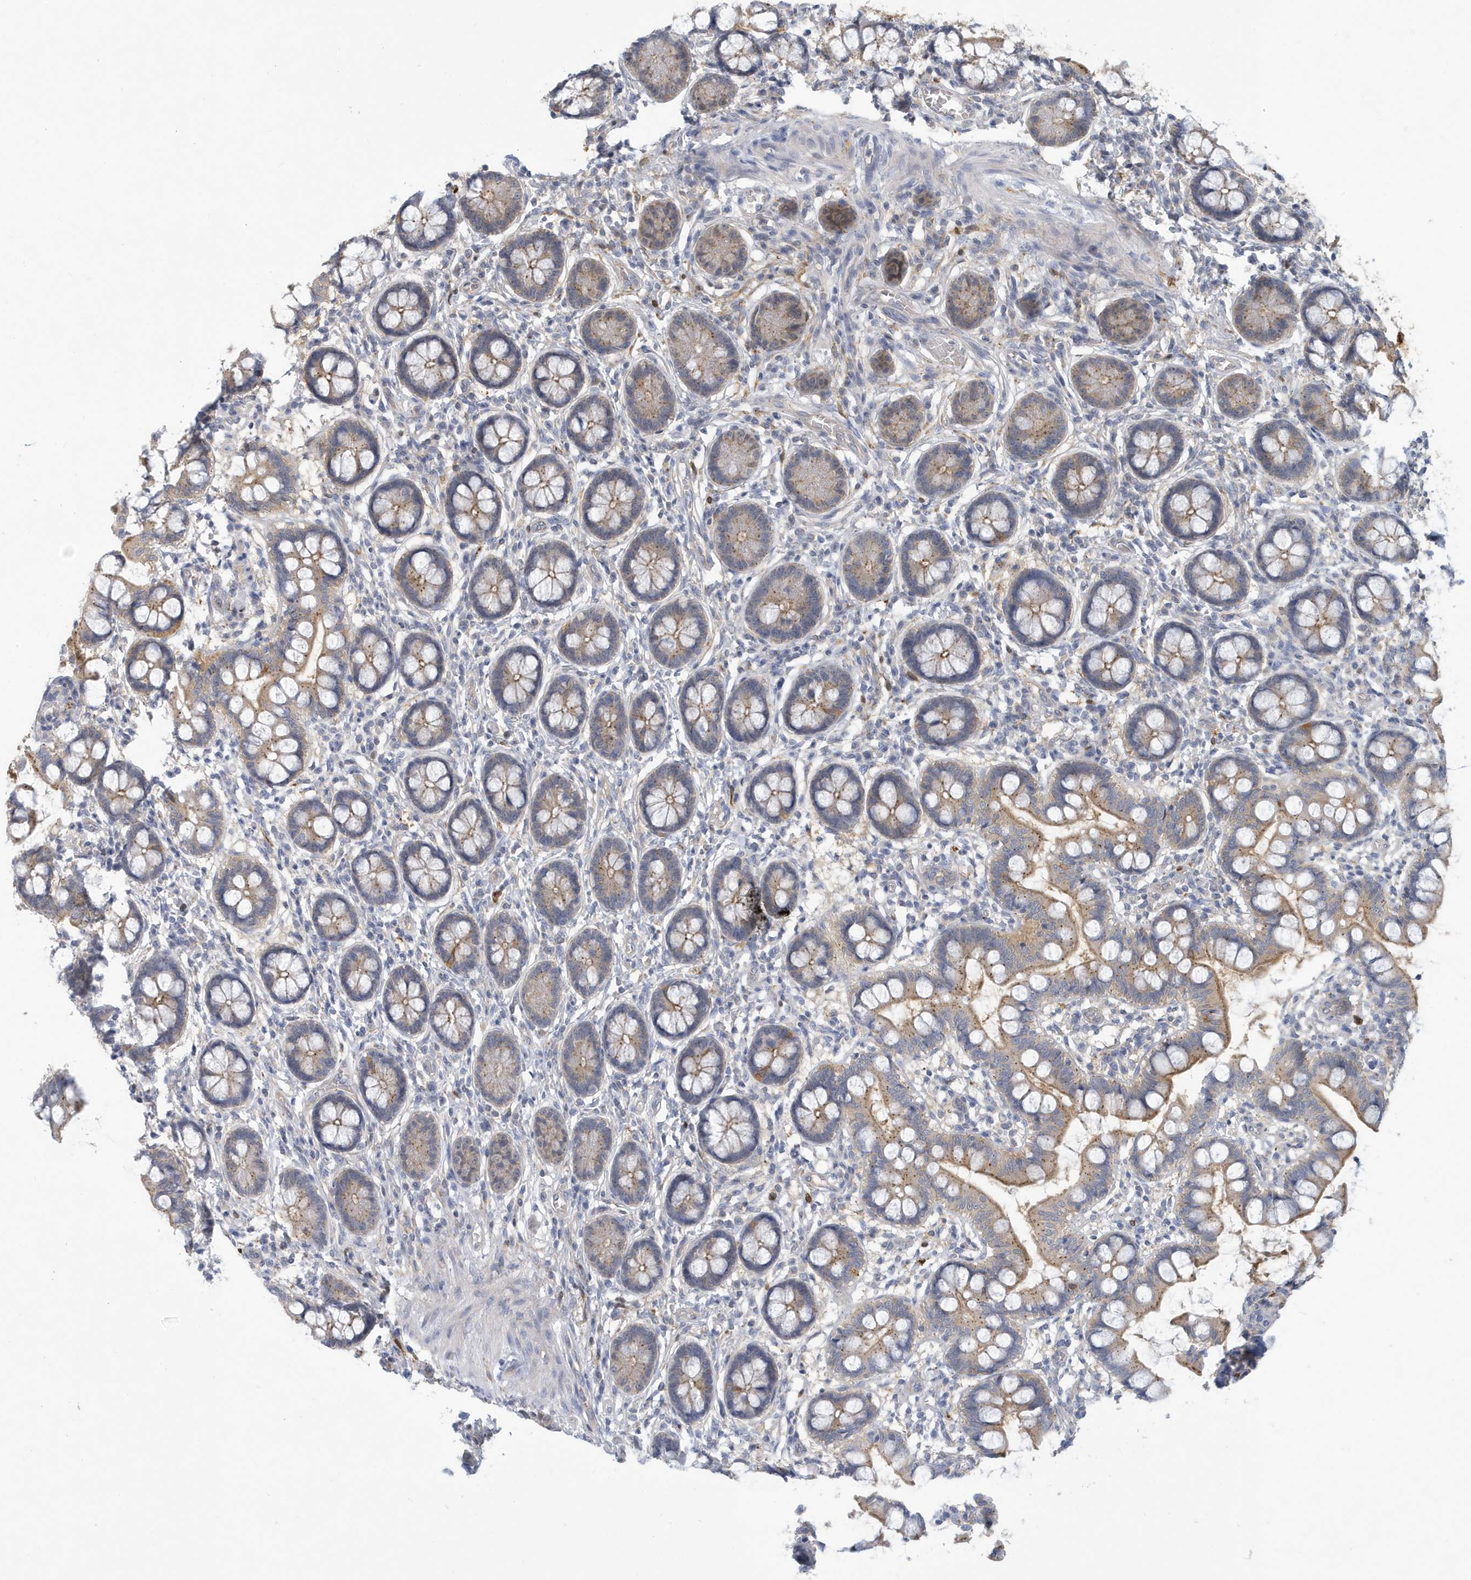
{"staining": {"intensity": "moderate", "quantity": ">75%", "location": "cytoplasmic/membranous"}, "tissue": "small intestine", "cell_type": "Glandular cells", "image_type": "normal", "snomed": [{"axis": "morphology", "description": "Normal tissue, NOS"}, {"axis": "topography", "description": "Small intestine"}], "caption": "This is a photomicrograph of immunohistochemistry (IHC) staining of unremarkable small intestine, which shows moderate positivity in the cytoplasmic/membranous of glandular cells.", "gene": "VTA1", "patient": {"sex": "male", "age": 52}}